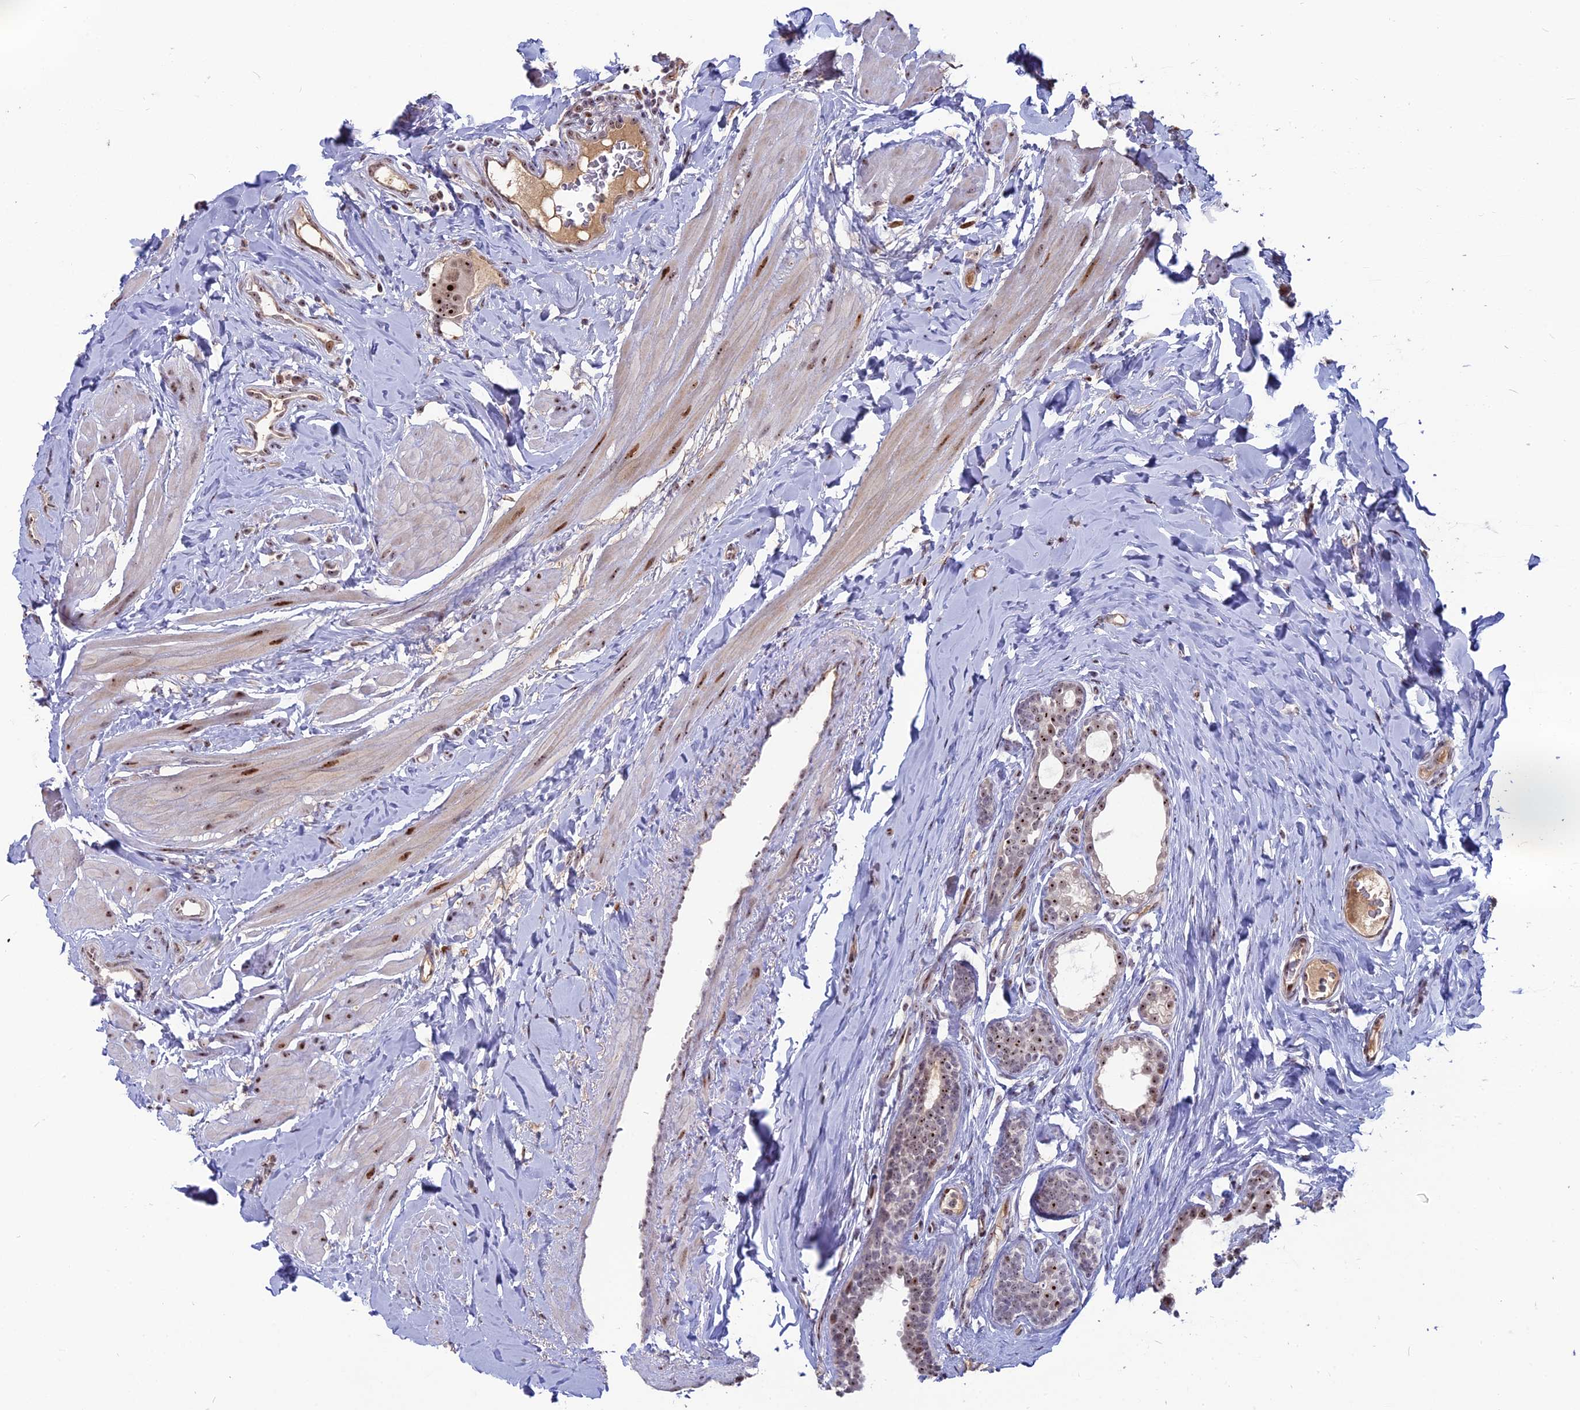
{"staining": {"intensity": "strong", "quantity": ">75%", "location": "nuclear"}, "tissue": "breast cancer", "cell_type": "Tumor cells", "image_type": "cancer", "snomed": [{"axis": "morphology", "description": "Duct carcinoma"}, {"axis": "topography", "description": "Breast"}], "caption": "Strong nuclear protein expression is appreciated in approximately >75% of tumor cells in invasive ductal carcinoma (breast).", "gene": "FAM131A", "patient": {"sex": "female", "age": 40}}